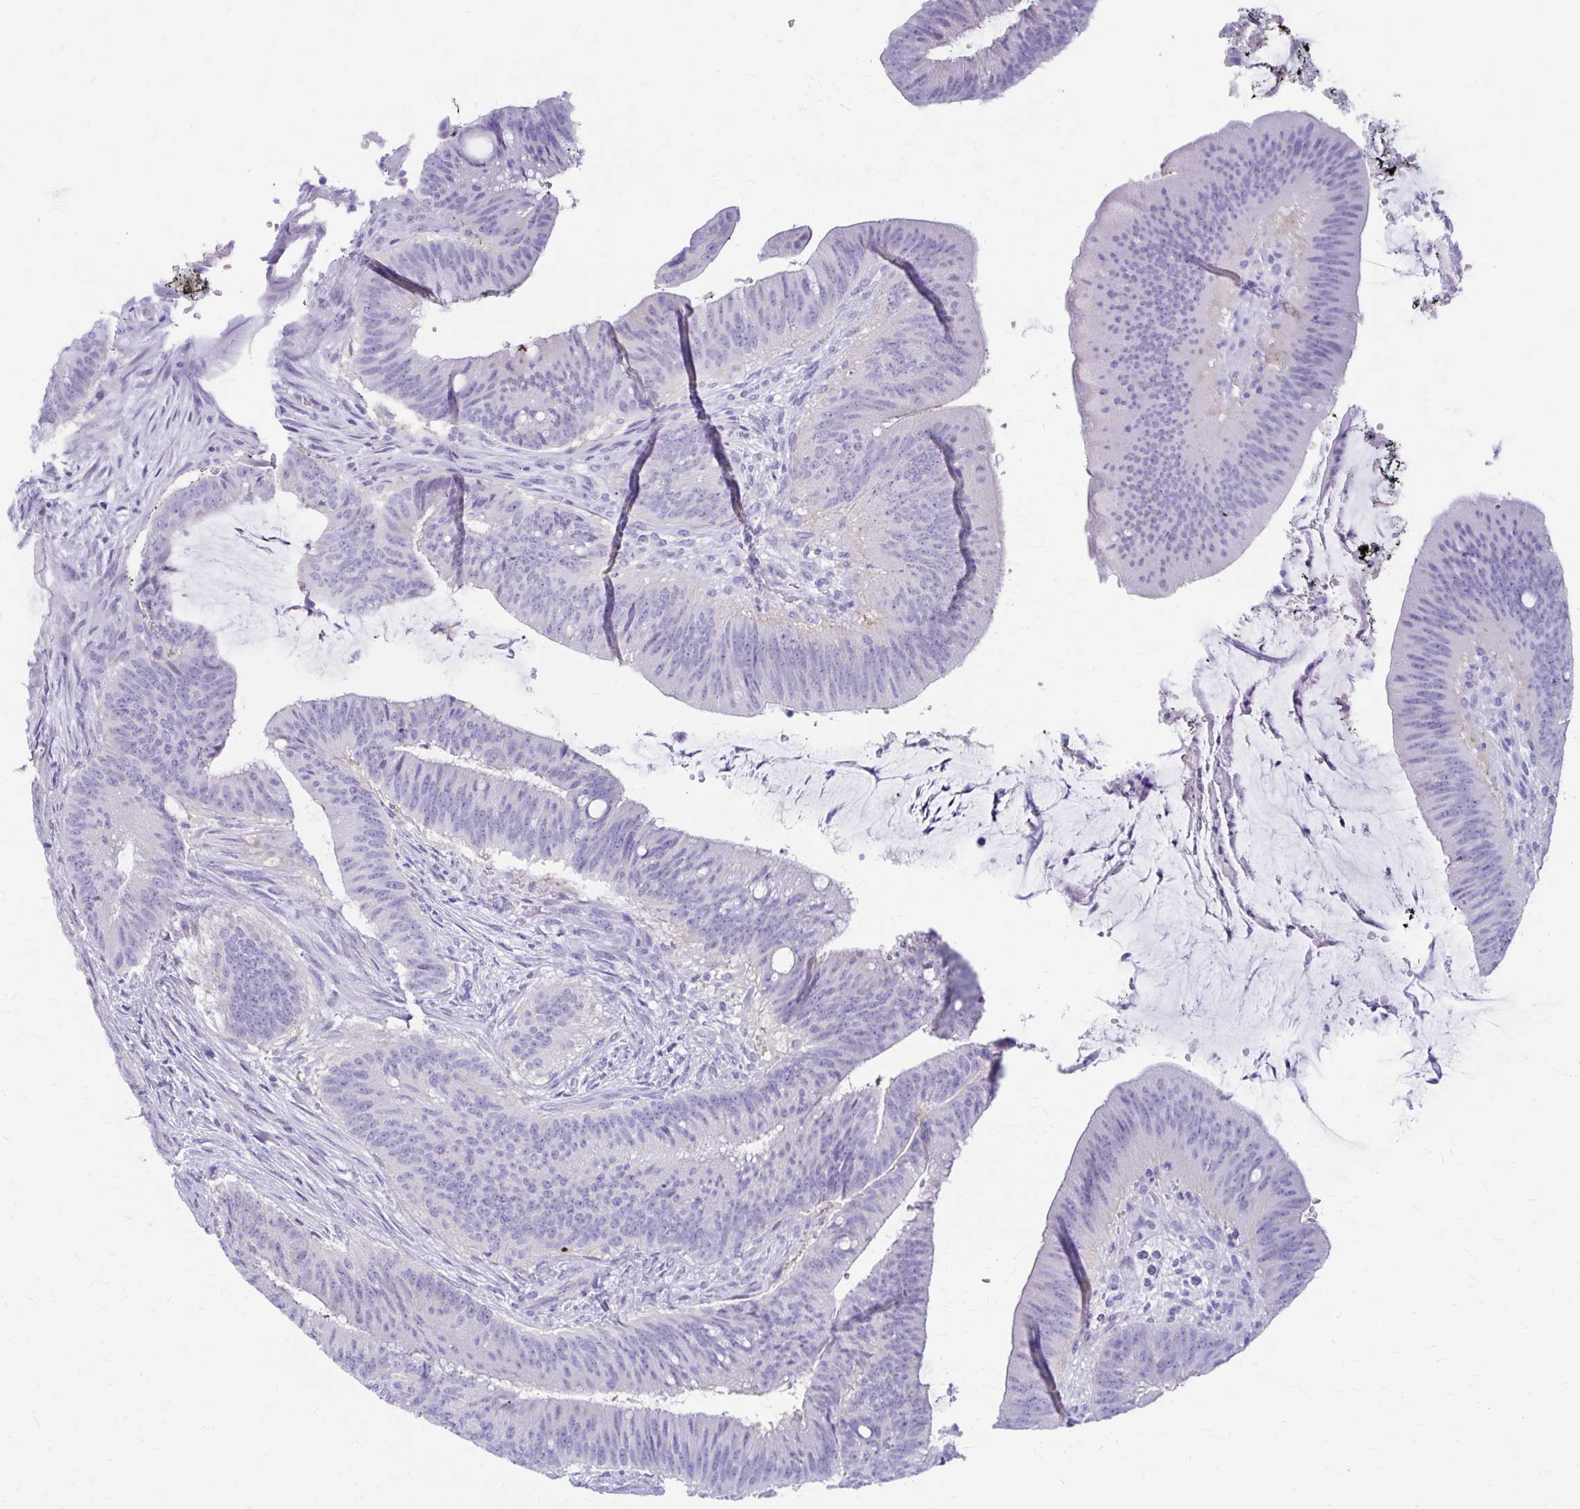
{"staining": {"intensity": "negative", "quantity": "none", "location": "none"}, "tissue": "colorectal cancer", "cell_type": "Tumor cells", "image_type": "cancer", "snomed": [{"axis": "morphology", "description": "Adenocarcinoma, NOS"}, {"axis": "topography", "description": "Colon"}], "caption": "The IHC photomicrograph has no significant staining in tumor cells of colorectal cancer tissue.", "gene": "NSG2", "patient": {"sex": "female", "age": 43}}